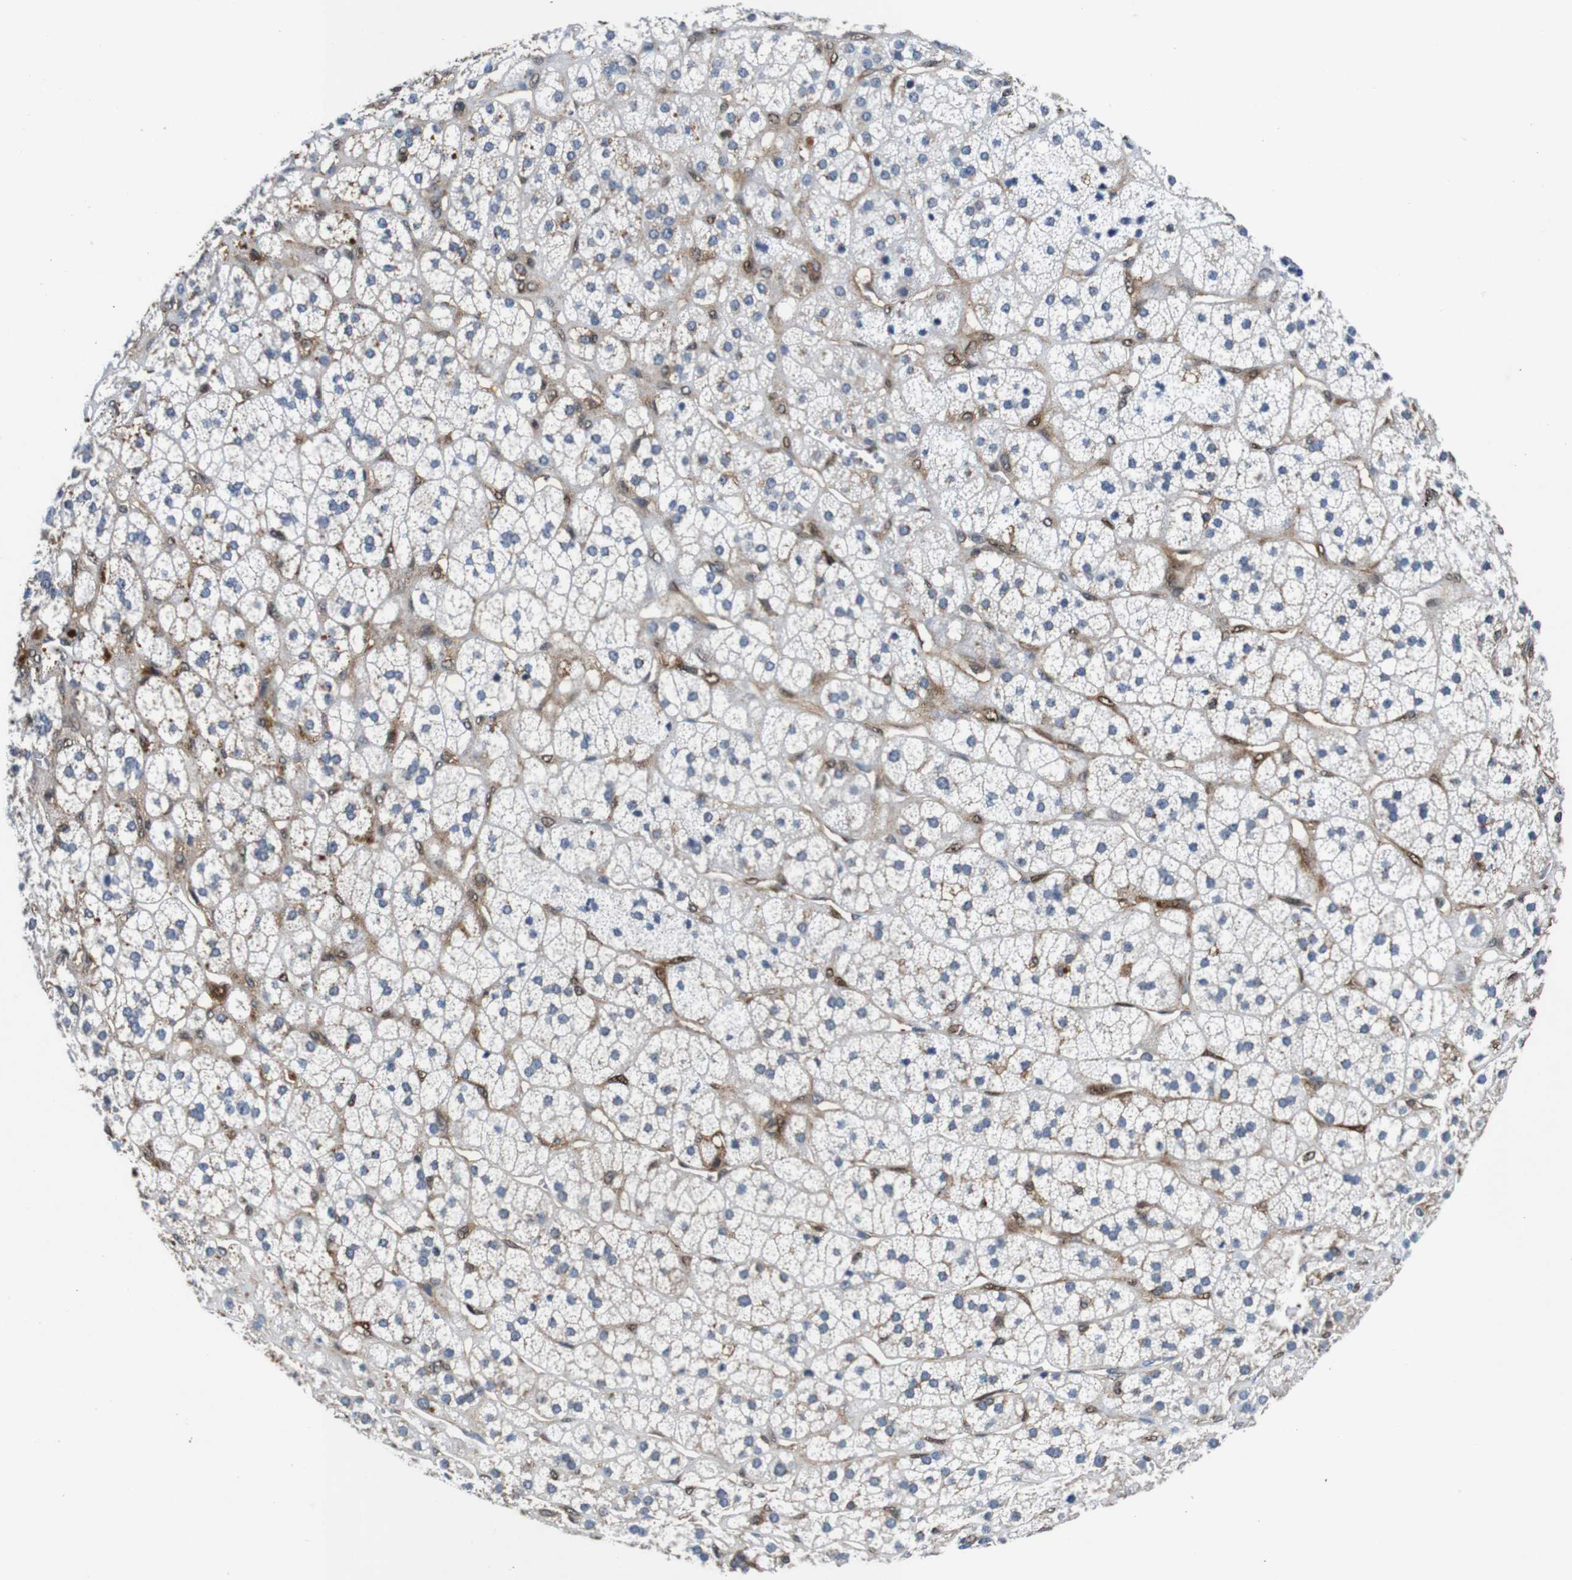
{"staining": {"intensity": "strong", "quantity": "<25%", "location": "cytoplasmic/membranous"}, "tissue": "adrenal gland", "cell_type": "Glandular cells", "image_type": "normal", "snomed": [{"axis": "morphology", "description": "Normal tissue, NOS"}, {"axis": "topography", "description": "Adrenal gland"}], "caption": "Immunohistochemical staining of normal human adrenal gland exhibits <25% levels of strong cytoplasmic/membranous protein expression in approximately <25% of glandular cells.", "gene": "ANXA1", "patient": {"sex": "male", "age": 56}}